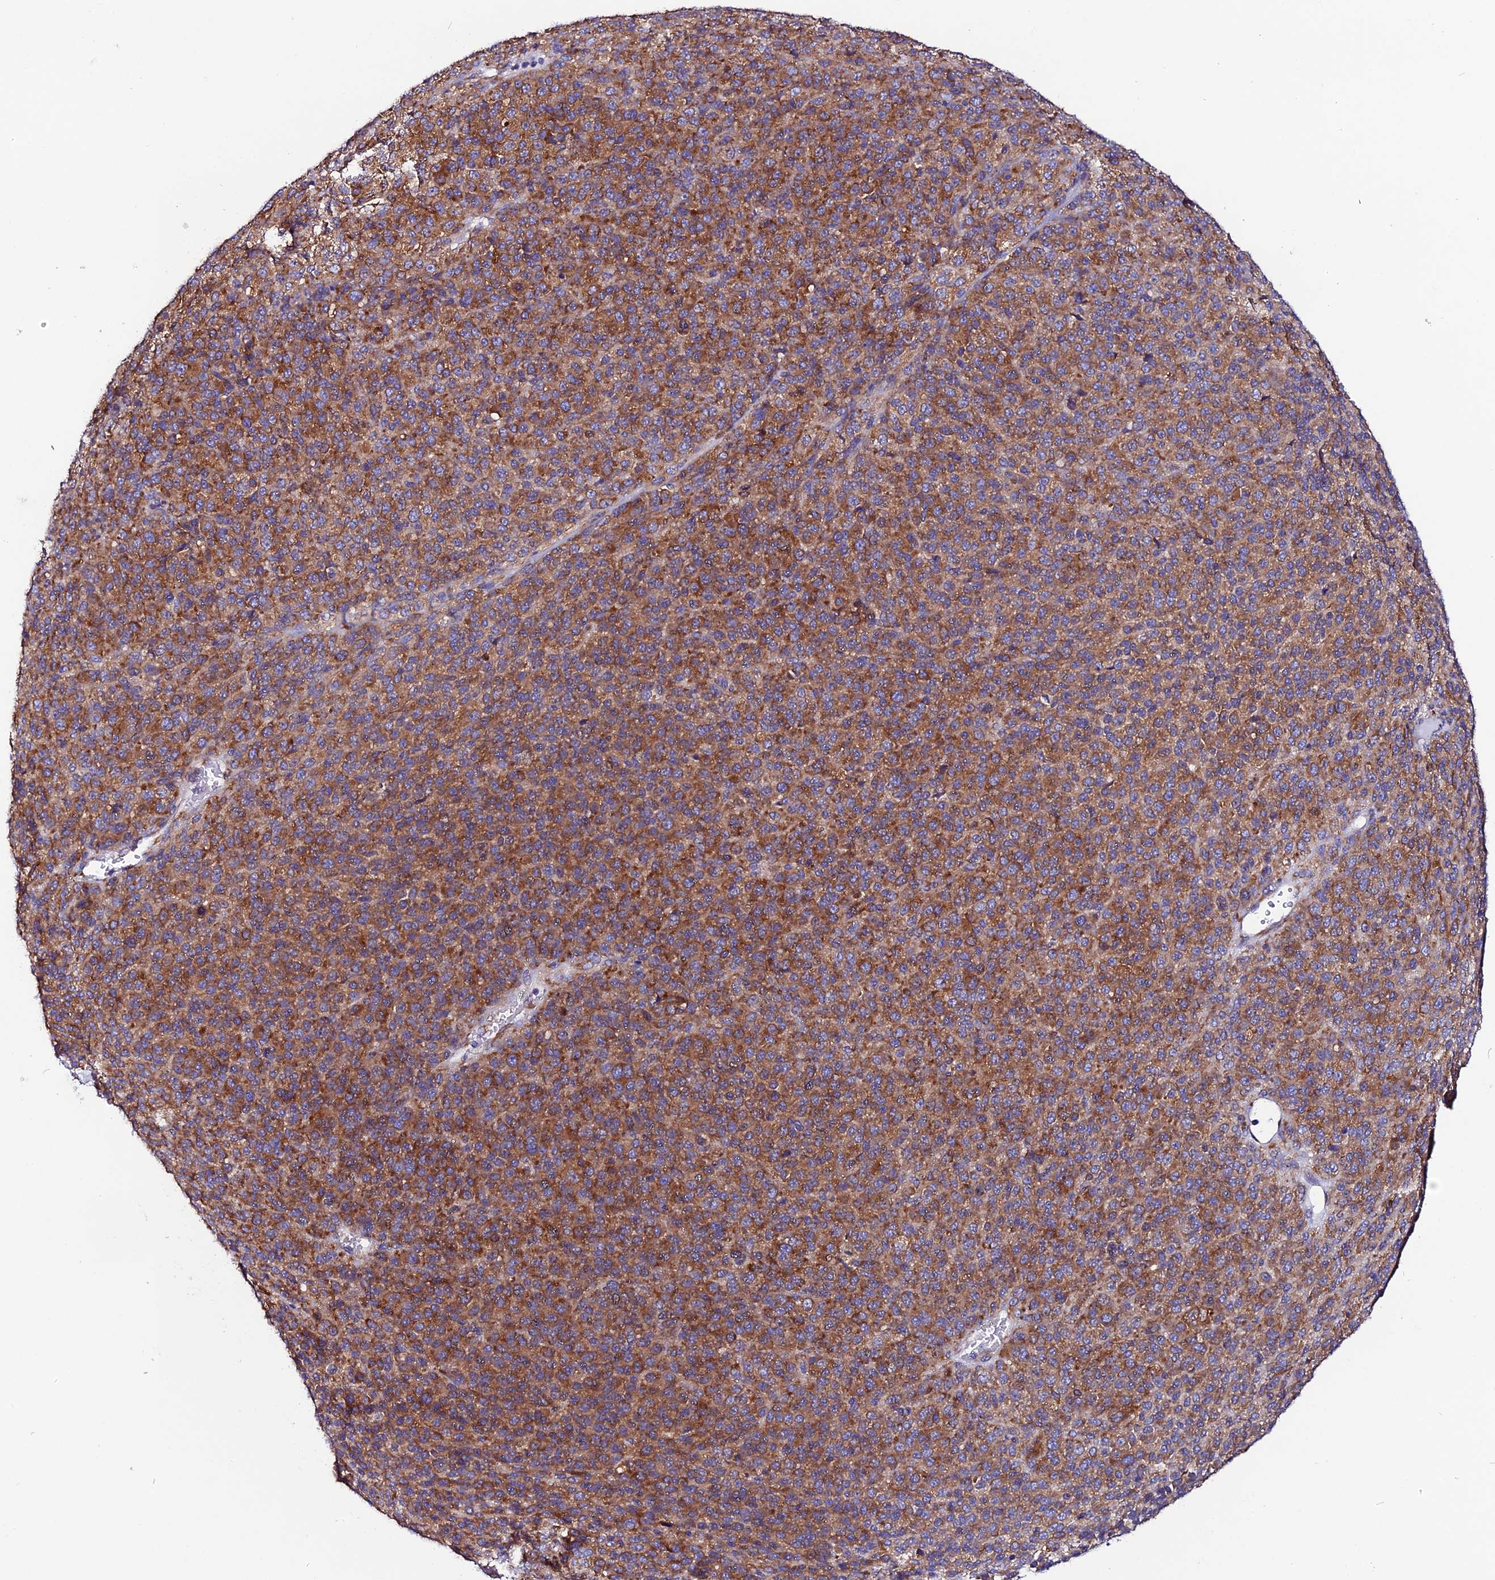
{"staining": {"intensity": "strong", "quantity": ">75%", "location": "cytoplasmic/membranous"}, "tissue": "melanoma", "cell_type": "Tumor cells", "image_type": "cancer", "snomed": [{"axis": "morphology", "description": "Malignant melanoma, Metastatic site"}, {"axis": "topography", "description": "Brain"}], "caption": "There is high levels of strong cytoplasmic/membranous staining in tumor cells of malignant melanoma (metastatic site), as demonstrated by immunohistochemical staining (brown color).", "gene": "EEF1G", "patient": {"sex": "female", "age": 56}}